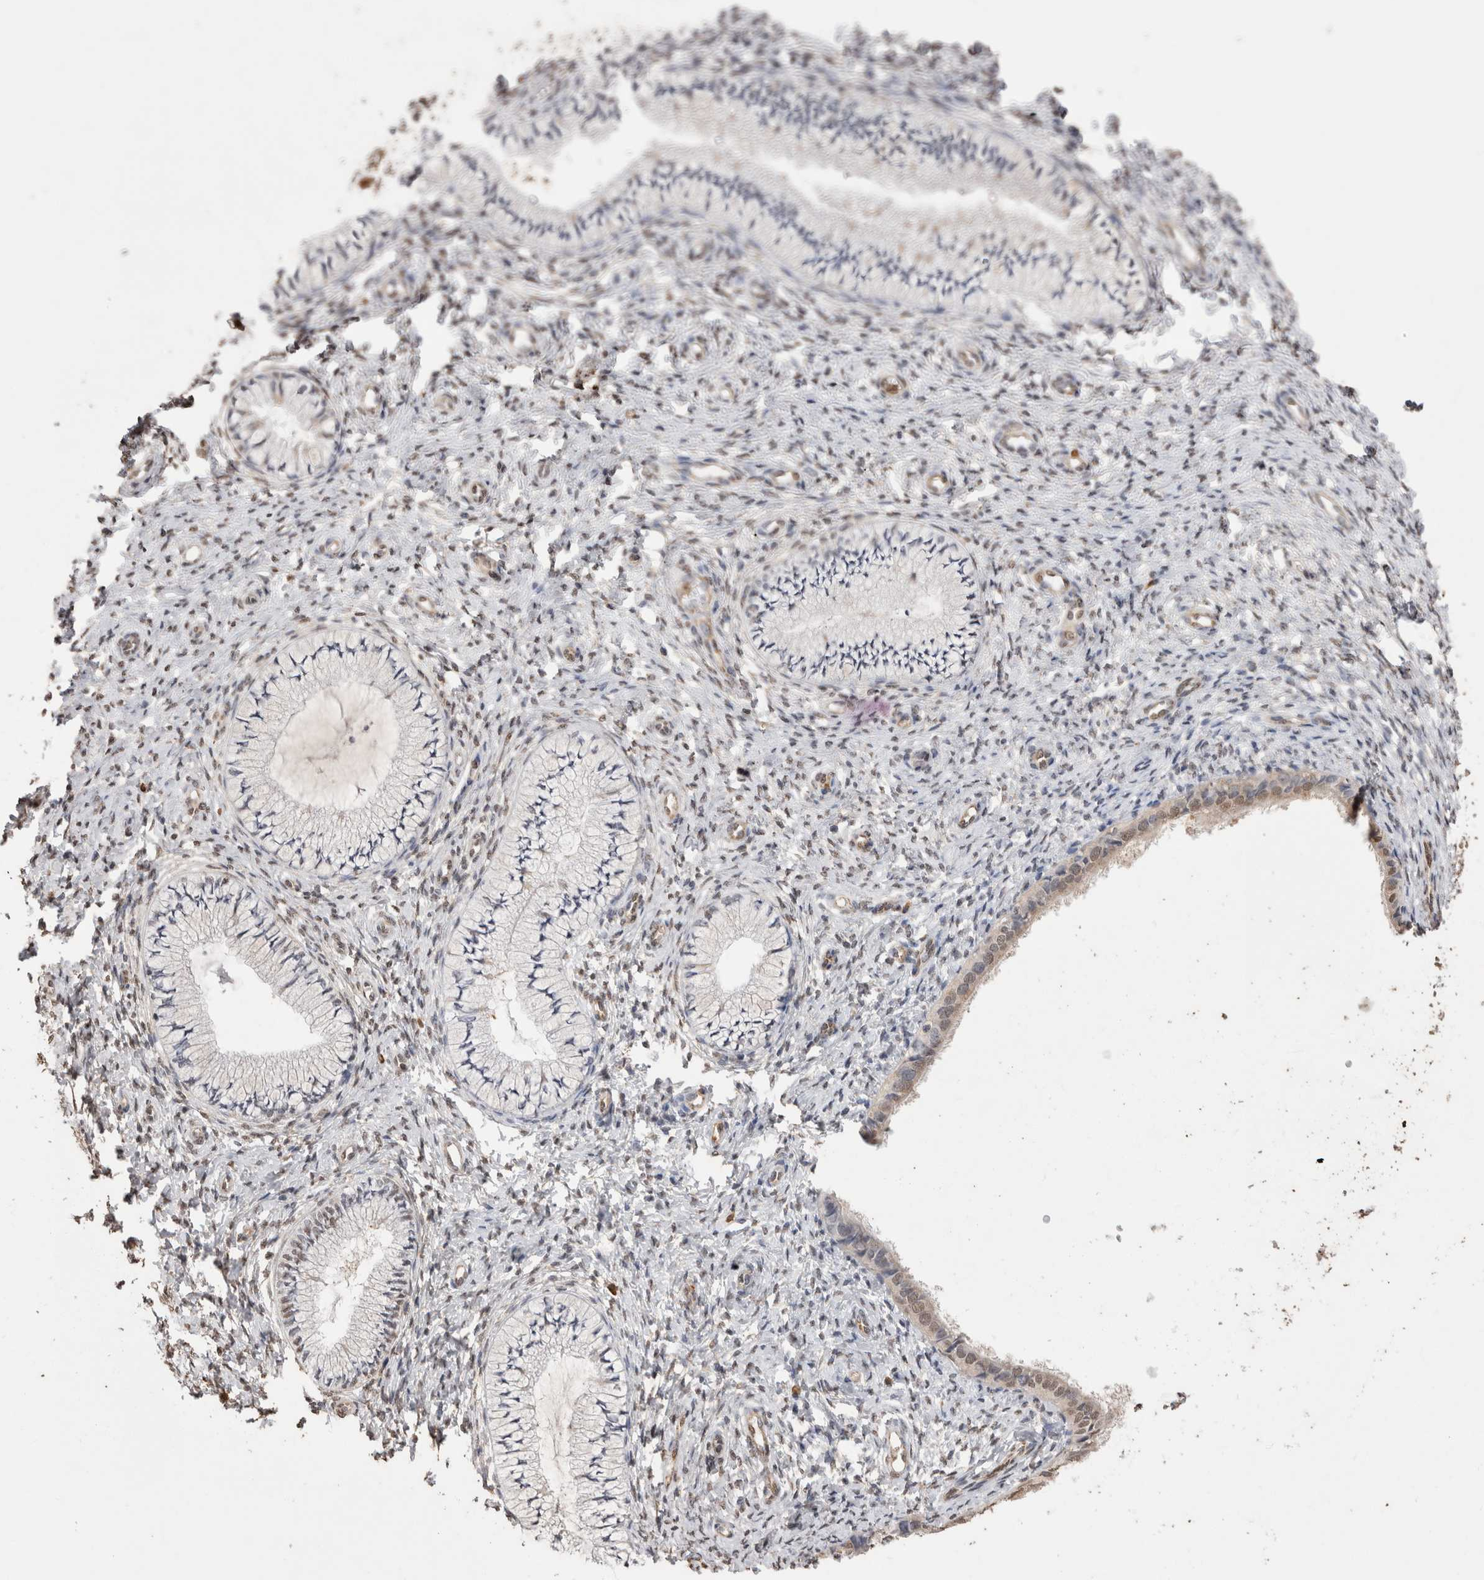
{"staining": {"intensity": "weak", "quantity": "25%-75%", "location": "cytoplasmic/membranous"}, "tissue": "cervix", "cell_type": "Glandular cells", "image_type": "normal", "snomed": [{"axis": "morphology", "description": "Normal tissue, NOS"}, {"axis": "topography", "description": "Cervix"}], "caption": "A low amount of weak cytoplasmic/membranous staining is seen in approximately 25%-75% of glandular cells in benign cervix.", "gene": "GRK5", "patient": {"sex": "female", "age": 36}}